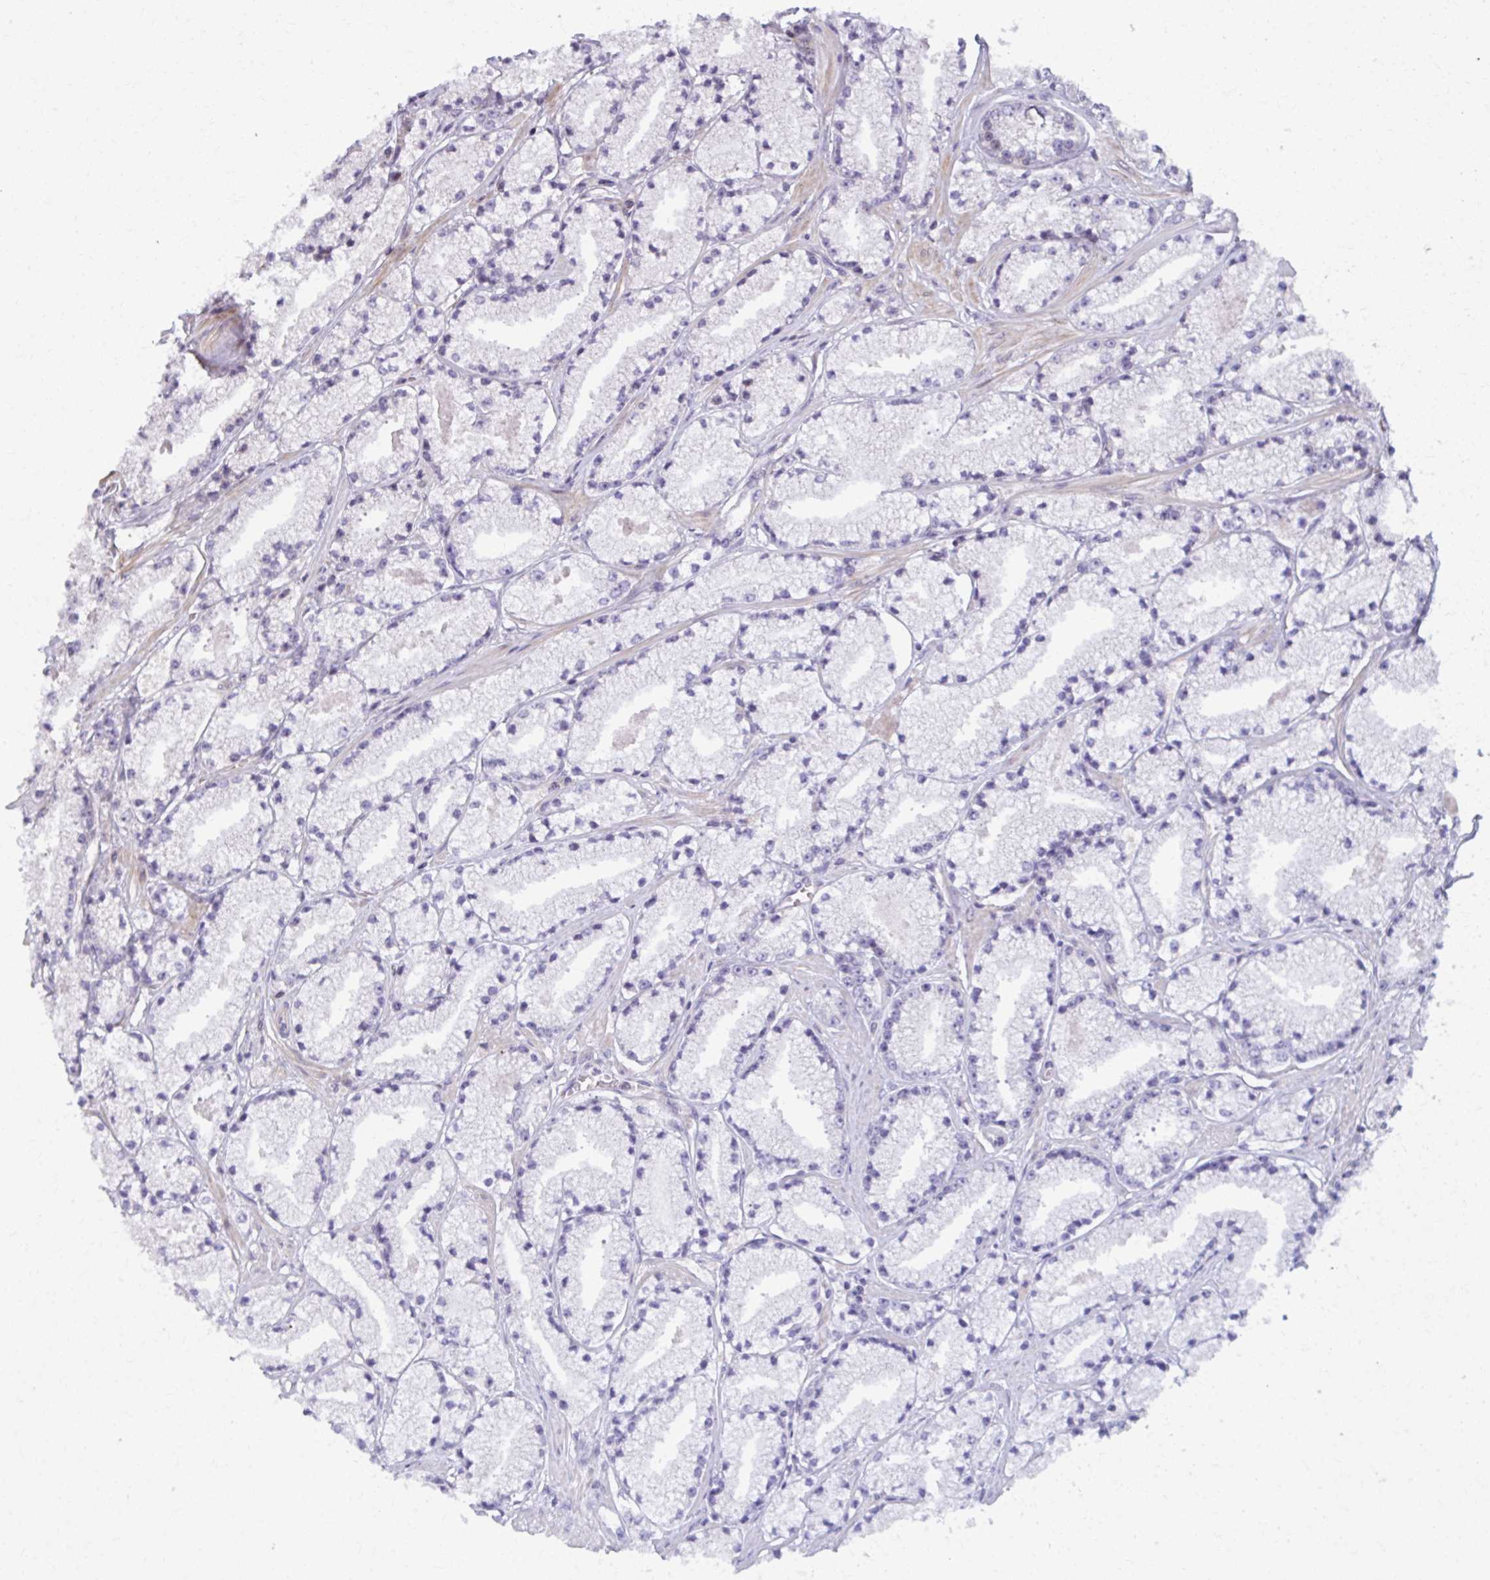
{"staining": {"intensity": "negative", "quantity": "none", "location": "none"}, "tissue": "prostate cancer", "cell_type": "Tumor cells", "image_type": "cancer", "snomed": [{"axis": "morphology", "description": "Adenocarcinoma, High grade"}, {"axis": "topography", "description": "Prostate"}], "caption": "Protein analysis of prostate cancer (high-grade adenocarcinoma) exhibits no significant expression in tumor cells.", "gene": "MAF1", "patient": {"sex": "male", "age": 63}}